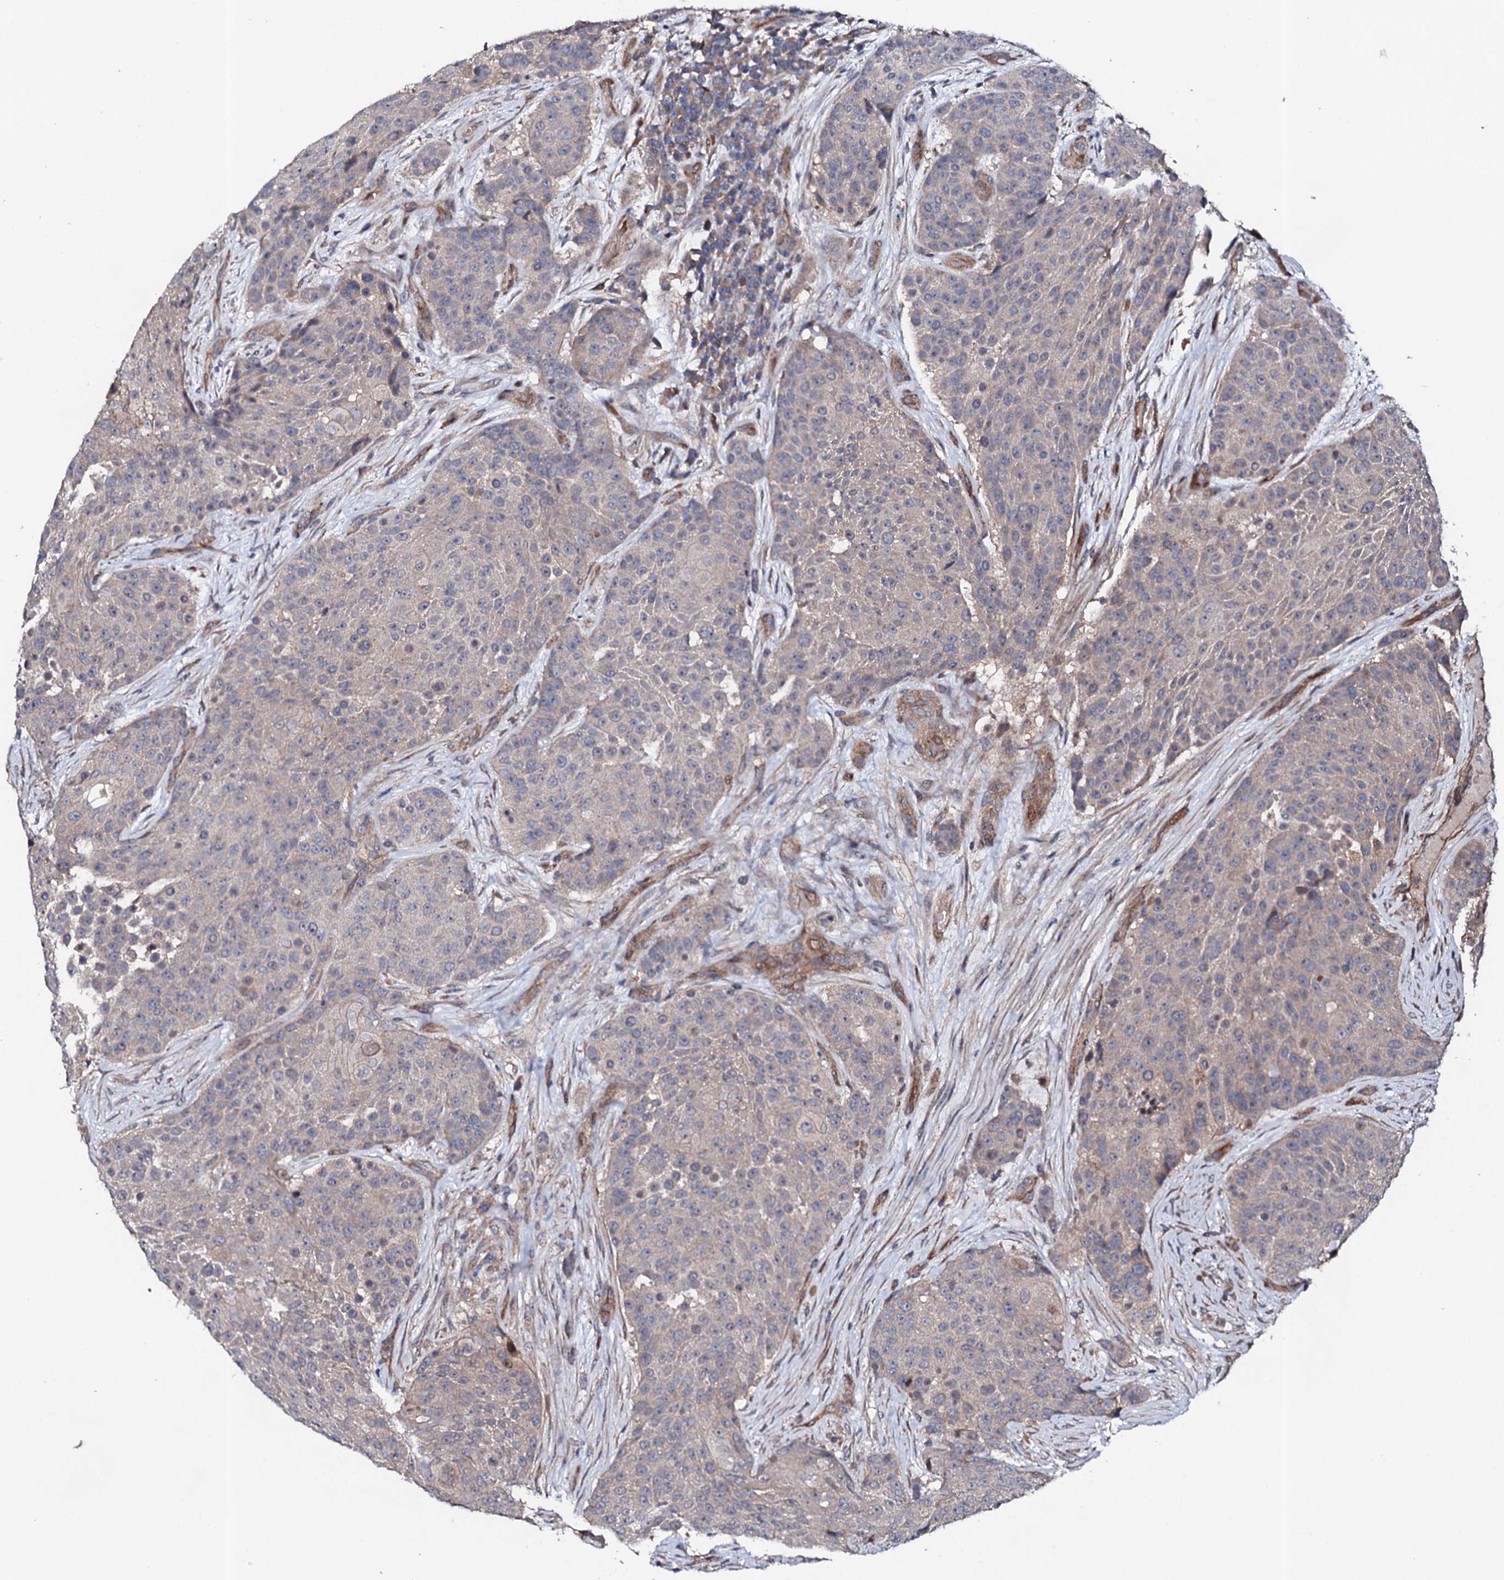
{"staining": {"intensity": "negative", "quantity": "none", "location": "none"}, "tissue": "urothelial cancer", "cell_type": "Tumor cells", "image_type": "cancer", "snomed": [{"axis": "morphology", "description": "Urothelial carcinoma, High grade"}, {"axis": "topography", "description": "Urinary bladder"}], "caption": "A photomicrograph of urothelial carcinoma (high-grade) stained for a protein demonstrates no brown staining in tumor cells.", "gene": "CIAO2A", "patient": {"sex": "female", "age": 63}}